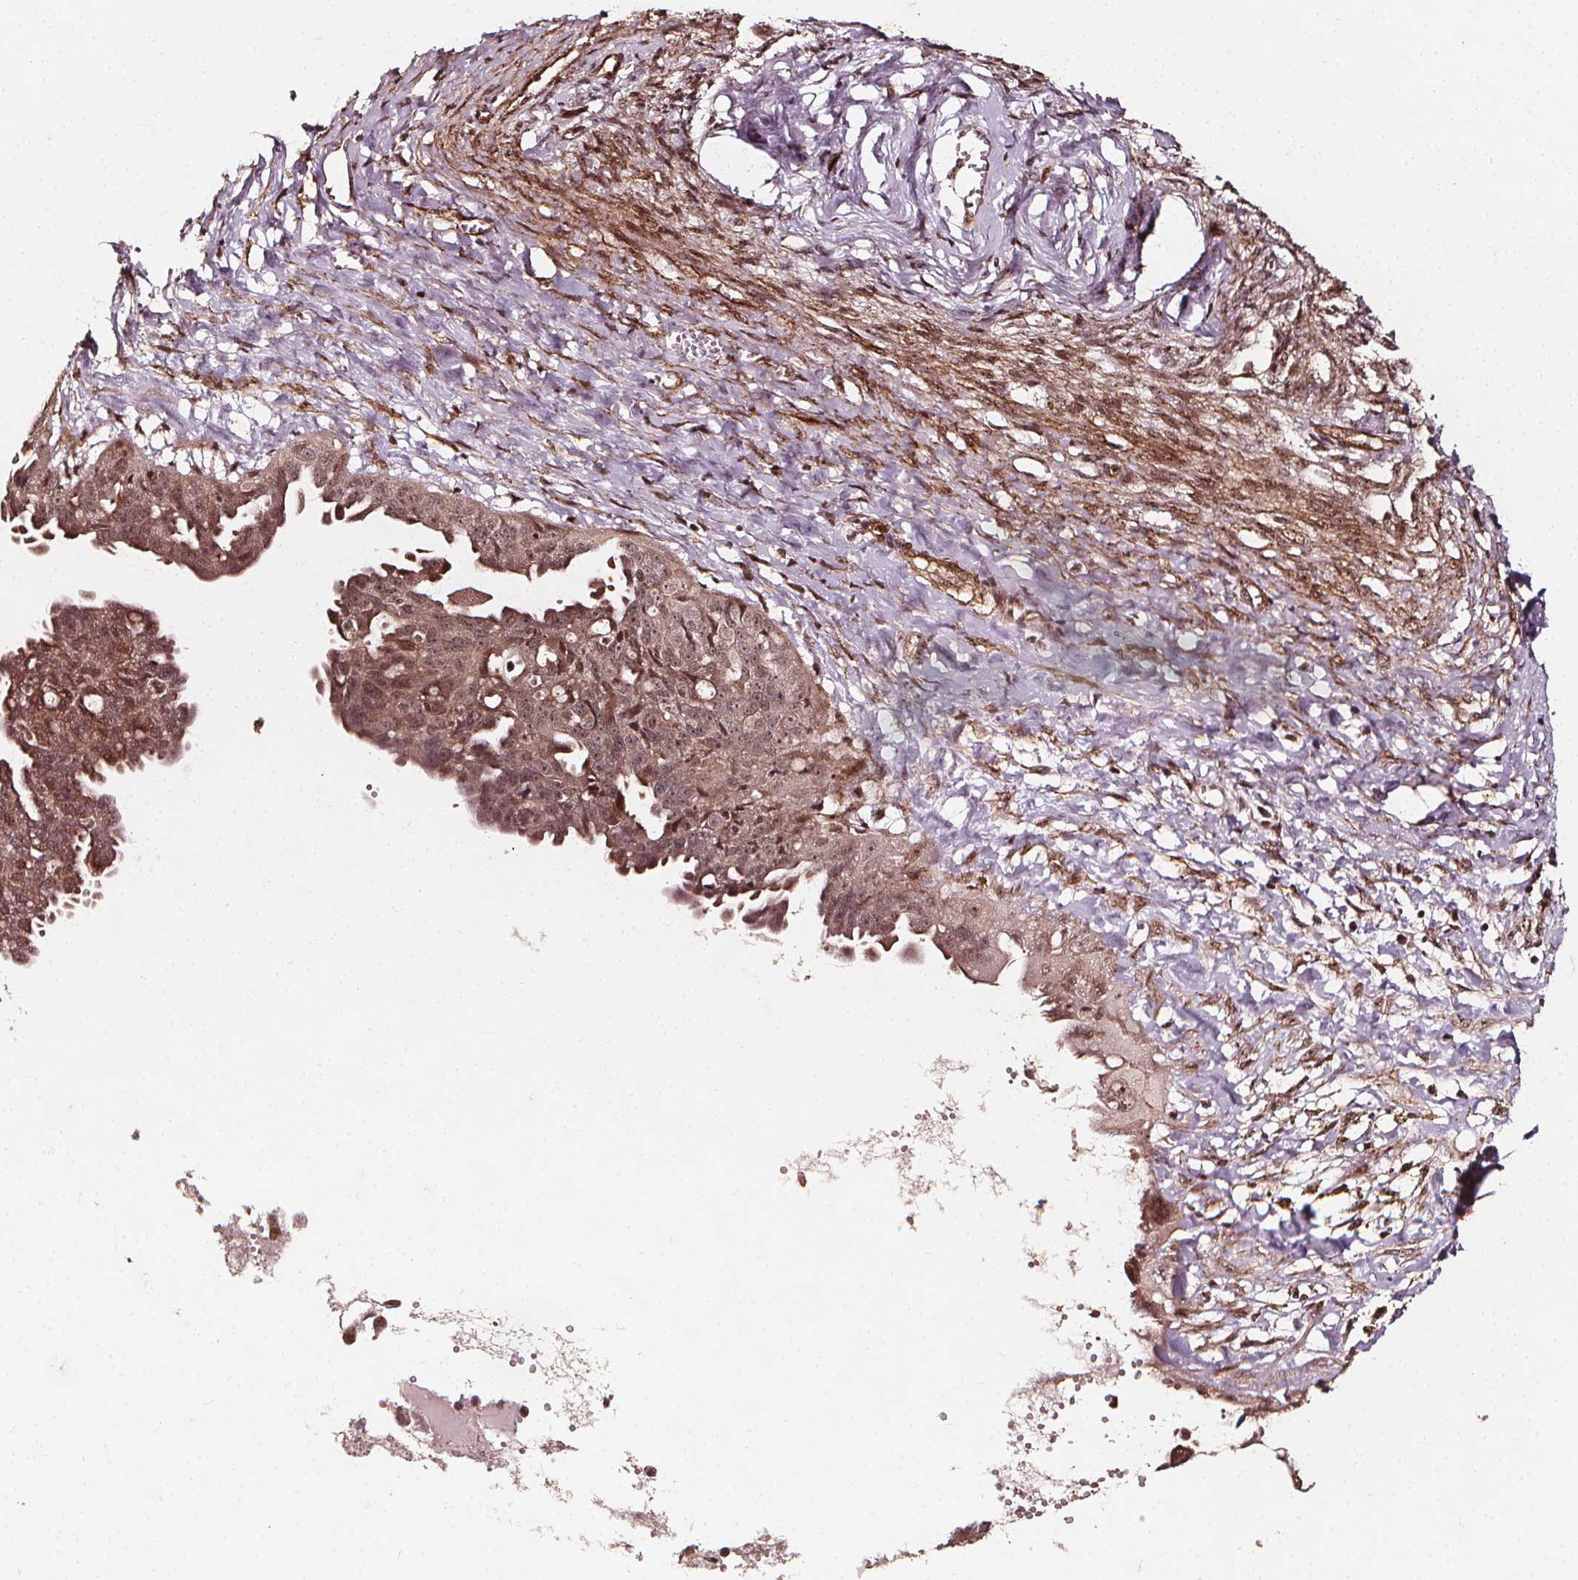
{"staining": {"intensity": "moderate", "quantity": ">75%", "location": "nuclear"}, "tissue": "ovarian cancer", "cell_type": "Tumor cells", "image_type": "cancer", "snomed": [{"axis": "morphology", "description": "Carcinoma, endometroid"}, {"axis": "topography", "description": "Ovary"}], "caption": "High-power microscopy captured an IHC image of ovarian cancer (endometroid carcinoma), revealing moderate nuclear expression in about >75% of tumor cells.", "gene": "EXOSC9", "patient": {"sex": "female", "age": 70}}